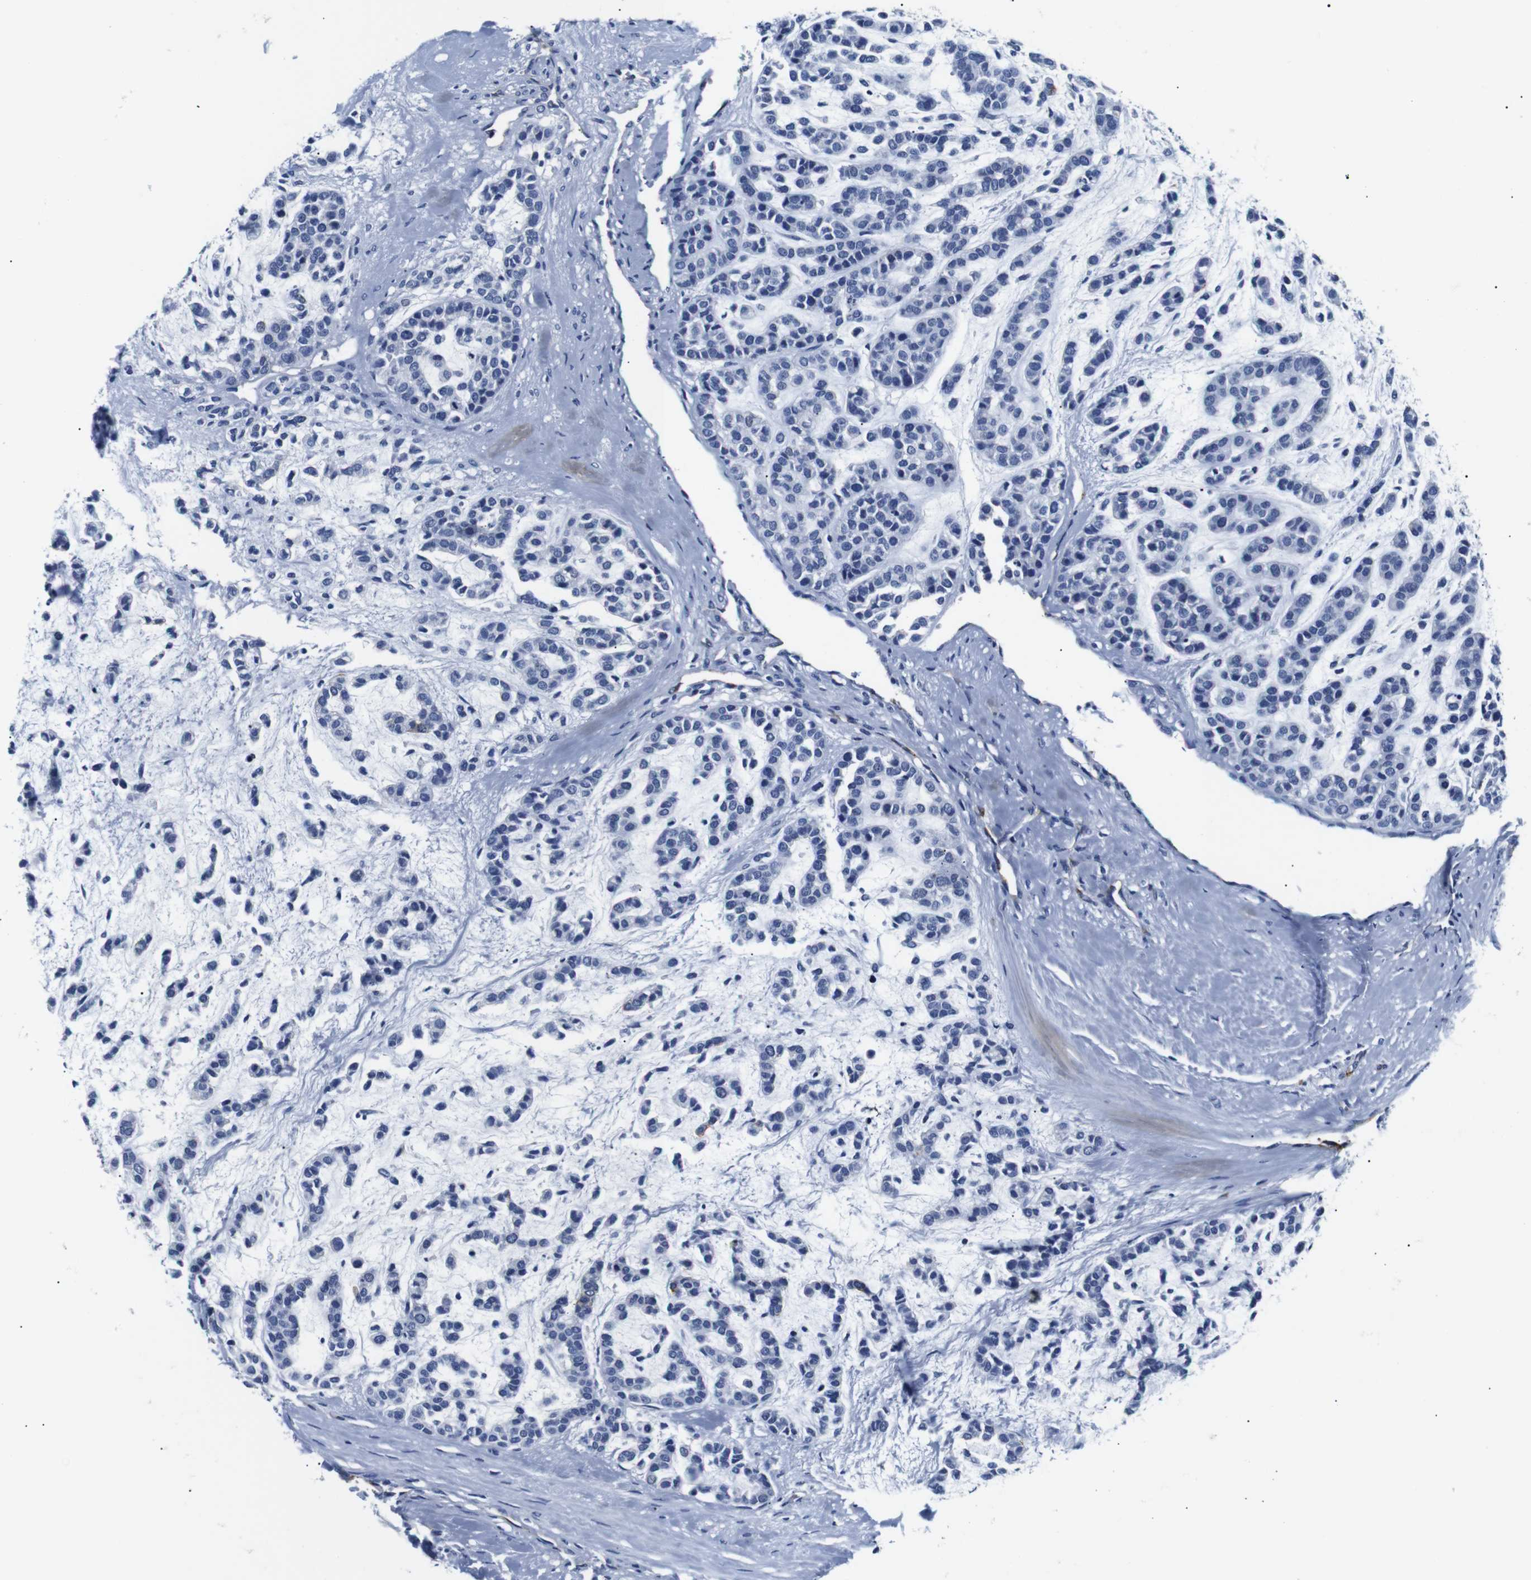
{"staining": {"intensity": "negative", "quantity": "none", "location": "none"}, "tissue": "head and neck cancer", "cell_type": "Tumor cells", "image_type": "cancer", "snomed": [{"axis": "morphology", "description": "Adenocarcinoma, NOS"}, {"axis": "morphology", "description": "Adenoma, NOS"}, {"axis": "topography", "description": "Head-Neck"}], "caption": "This photomicrograph is of head and neck cancer (adenoma) stained with IHC to label a protein in brown with the nuclei are counter-stained blue. There is no staining in tumor cells.", "gene": "MUC4", "patient": {"sex": "female", "age": 55}}